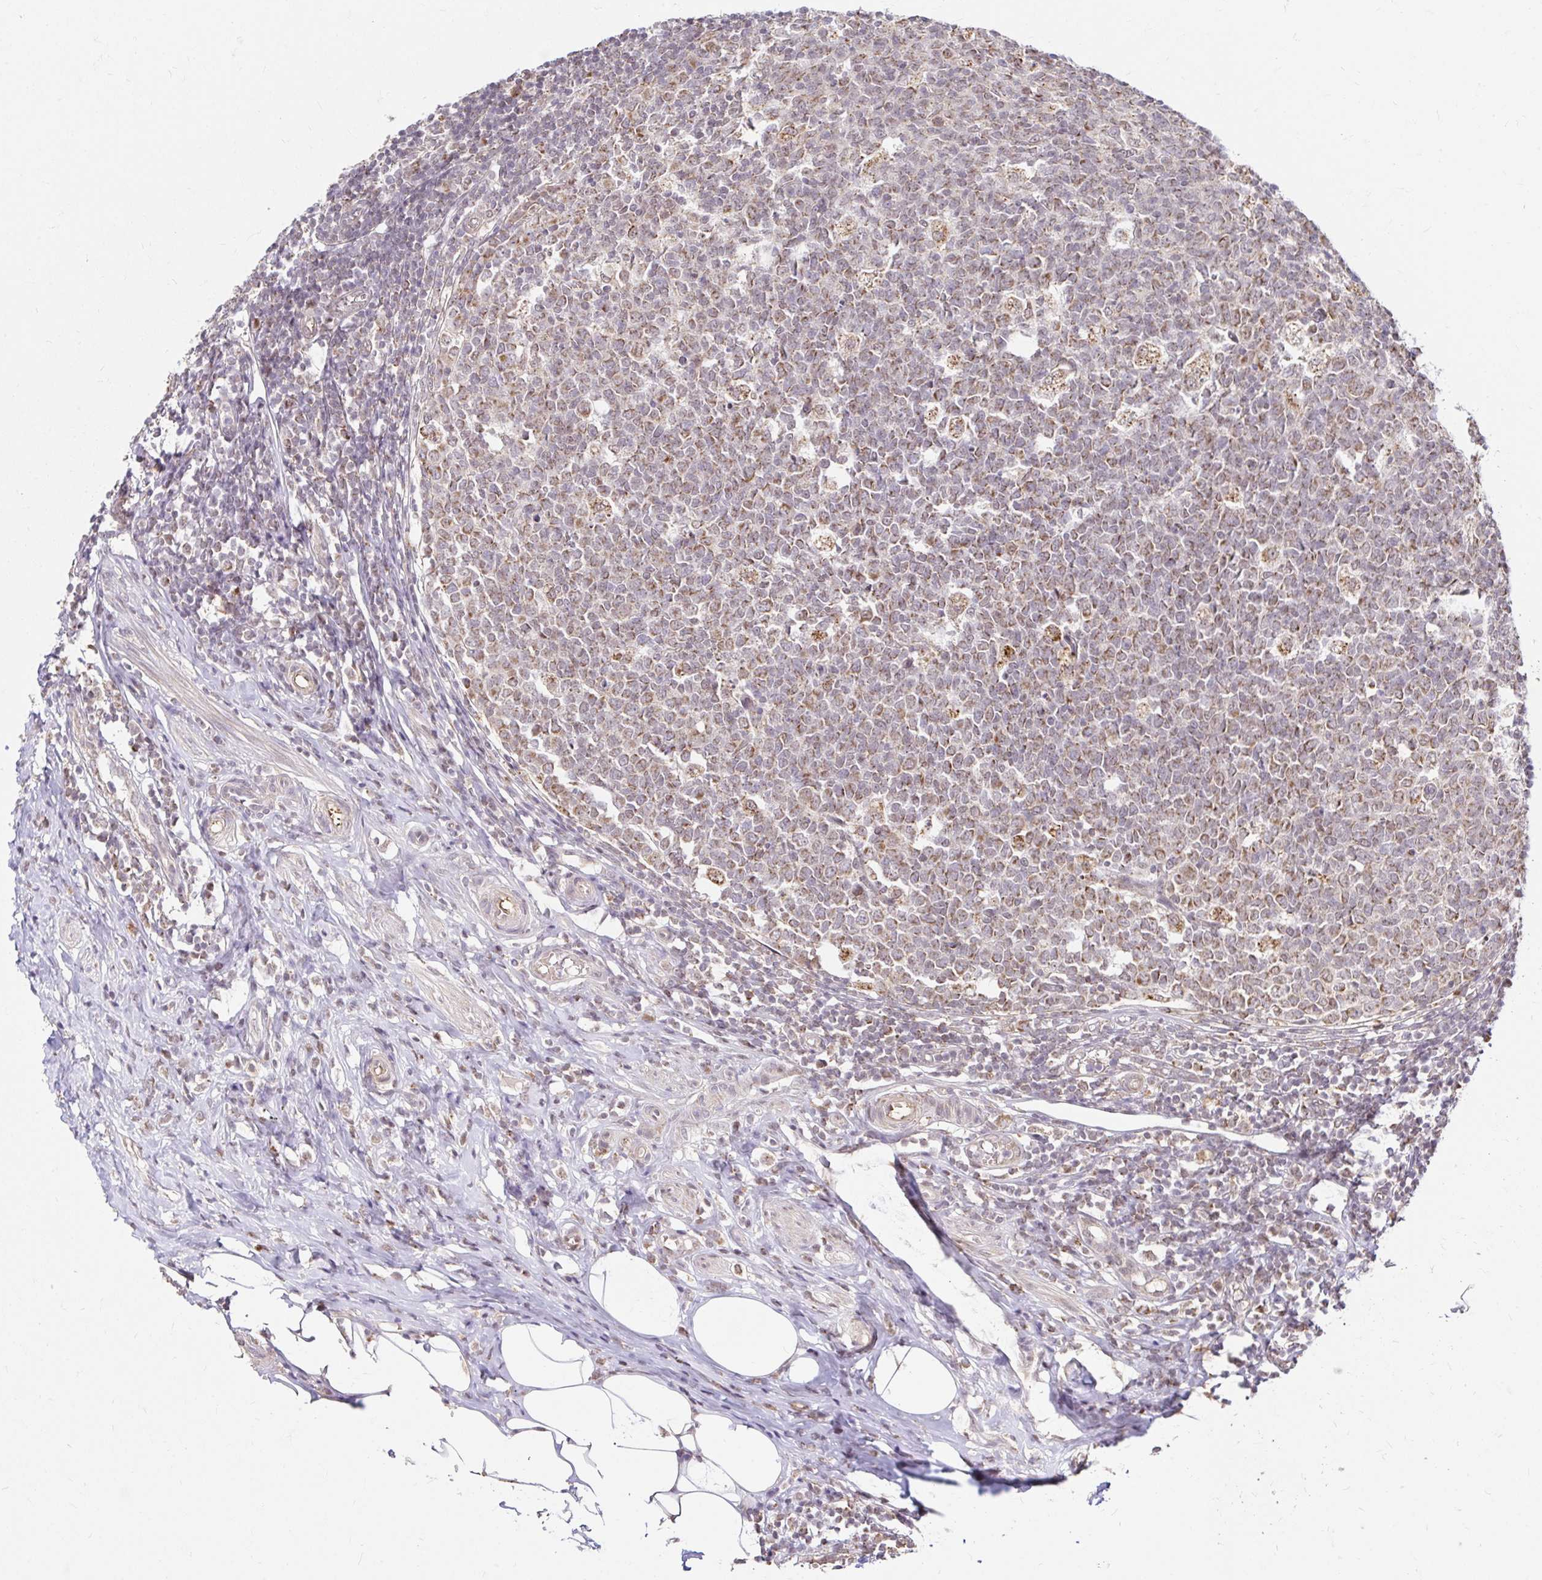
{"staining": {"intensity": "strong", "quantity": ">75%", "location": "cytoplasmic/membranous"}, "tissue": "appendix", "cell_type": "Glandular cells", "image_type": "normal", "snomed": [{"axis": "morphology", "description": "Normal tissue, NOS"}, {"axis": "topography", "description": "Appendix"}], "caption": "Protein staining of unremarkable appendix demonstrates strong cytoplasmic/membranous positivity in approximately >75% of glandular cells. (DAB (3,3'-diaminobenzidine) = brown stain, brightfield microscopy at high magnification).", "gene": "TIMM50", "patient": {"sex": "male", "age": 18}}